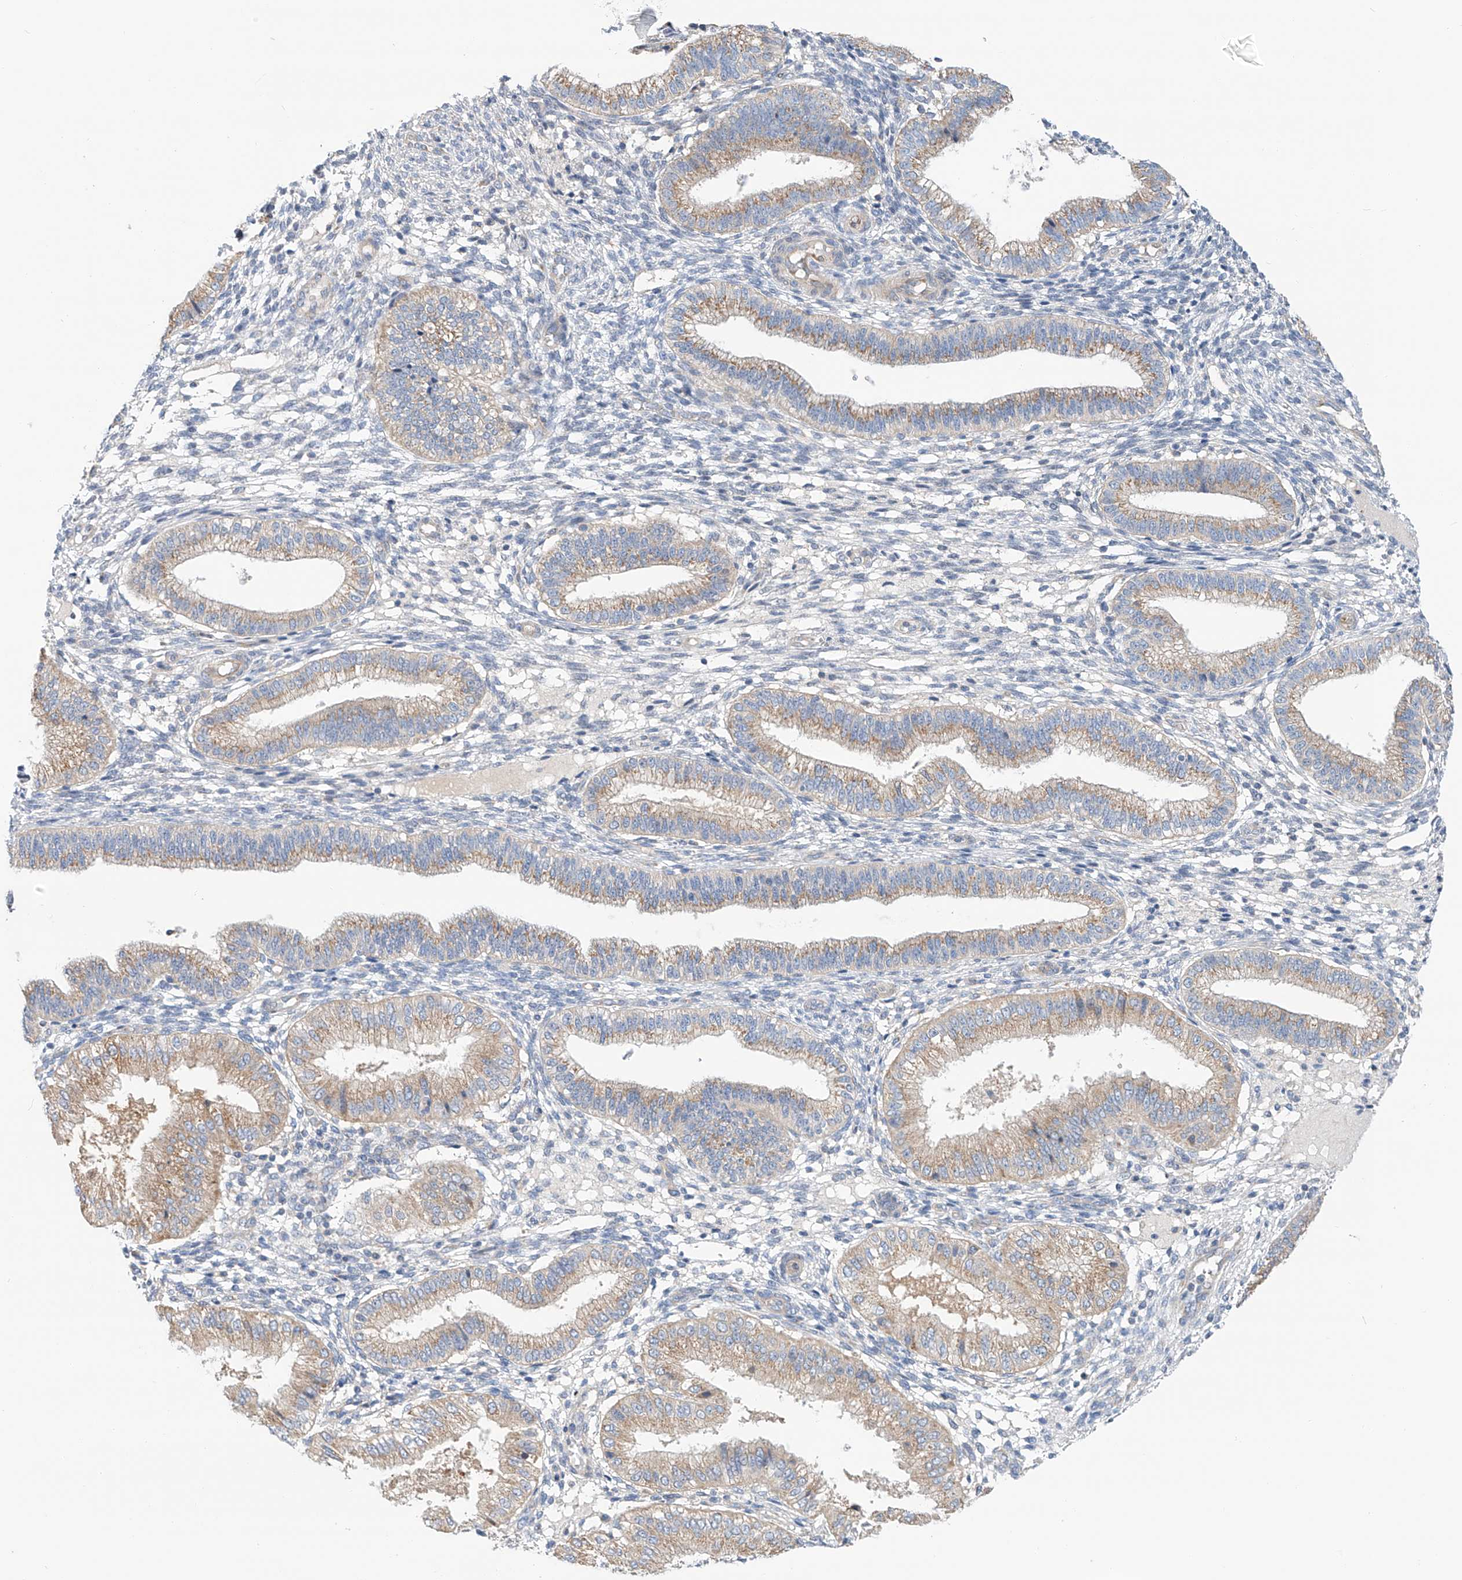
{"staining": {"intensity": "negative", "quantity": "none", "location": "none"}, "tissue": "endometrium", "cell_type": "Cells in endometrial stroma", "image_type": "normal", "snomed": [{"axis": "morphology", "description": "Normal tissue, NOS"}, {"axis": "topography", "description": "Endometrium"}], "caption": "Photomicrograph shows no significant protein positivity in cells in endometrial stroma of benign endometrium.", "gene": "SLC22A7", "patient": {"sex": "female", "age": 39}}